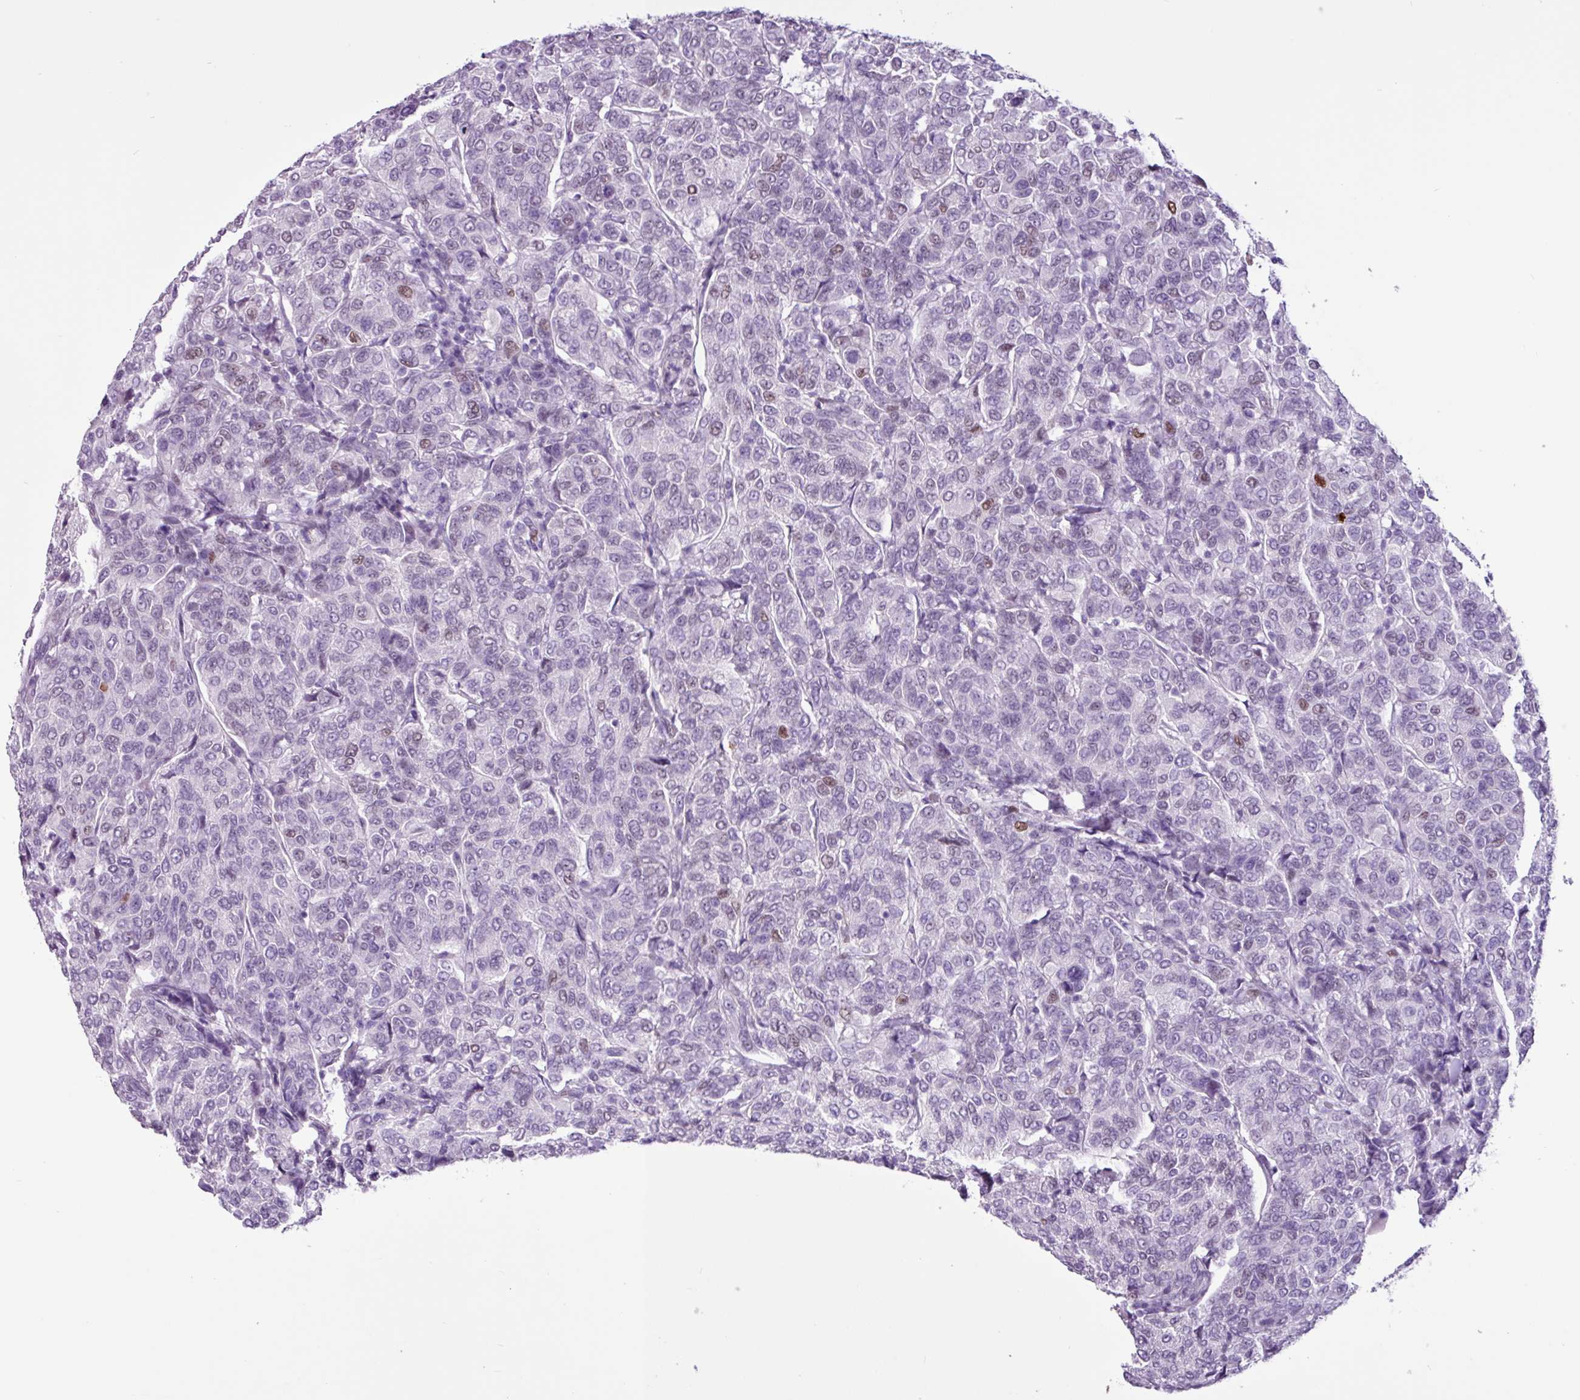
{"staining": {"intensity": "moderate", "quantity": "<25%", "location": "nuclear"}, "tissue": "breast cancer", "cell_type": "Tumor cells", "image_type": "cancer", "snomed": [{"axis": "morphology", "description": "Duct carcinoma"}, {"axis": "topography", "description": "Breast"}], "caption": "Moderate nuclear protein staining is present in about <25% of tumor cells in breast infiltrating ductal carcinoma. (DAB (3,3'-diaminobenzidine) = brown stain, brightfield microscopy at high magnification).", "gene": "PGR", "patient": {"sex": "female", "age": 55}}